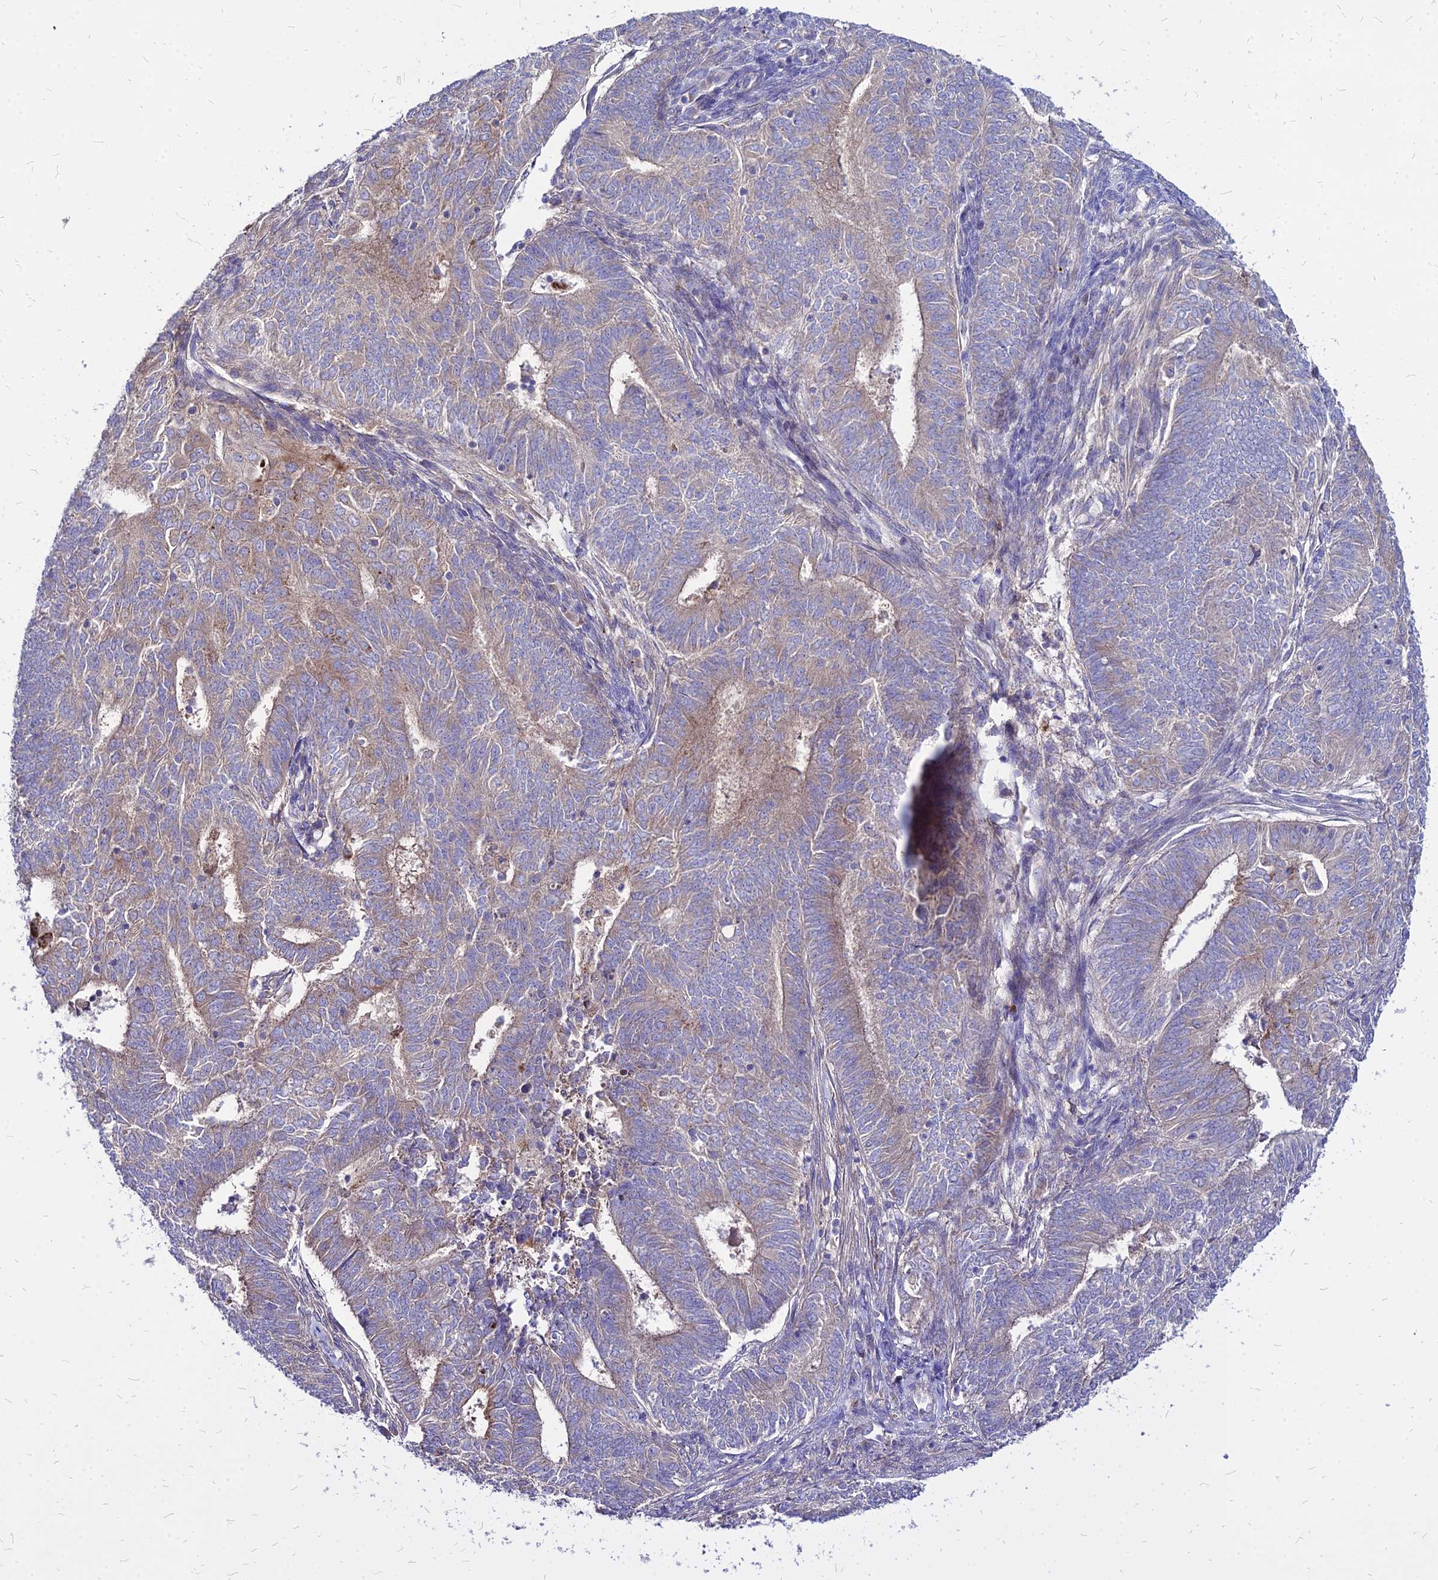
{"staining": {"intensity": "weak", "quantity": "25%-75%", "location": "cytoplasmic/membranous"}, "tissue": "endometrial cancer", "cell_type": "Tumor cells", "image_type": "cancer", "snomed": [{"axis": "morphology", "description": "Adenocarcinoma, NOS"}, {"axis": "topography", "description": "Endometrium"}], "caption": "Immunohistochemistry of human endometrial cancer demonstrates low levels of weak cytoplasmic/membranous staining in approximately 25%-75% of tumor cells.", "gene": "COMMD10", "patient": {"sex": "female", "age": 62}}